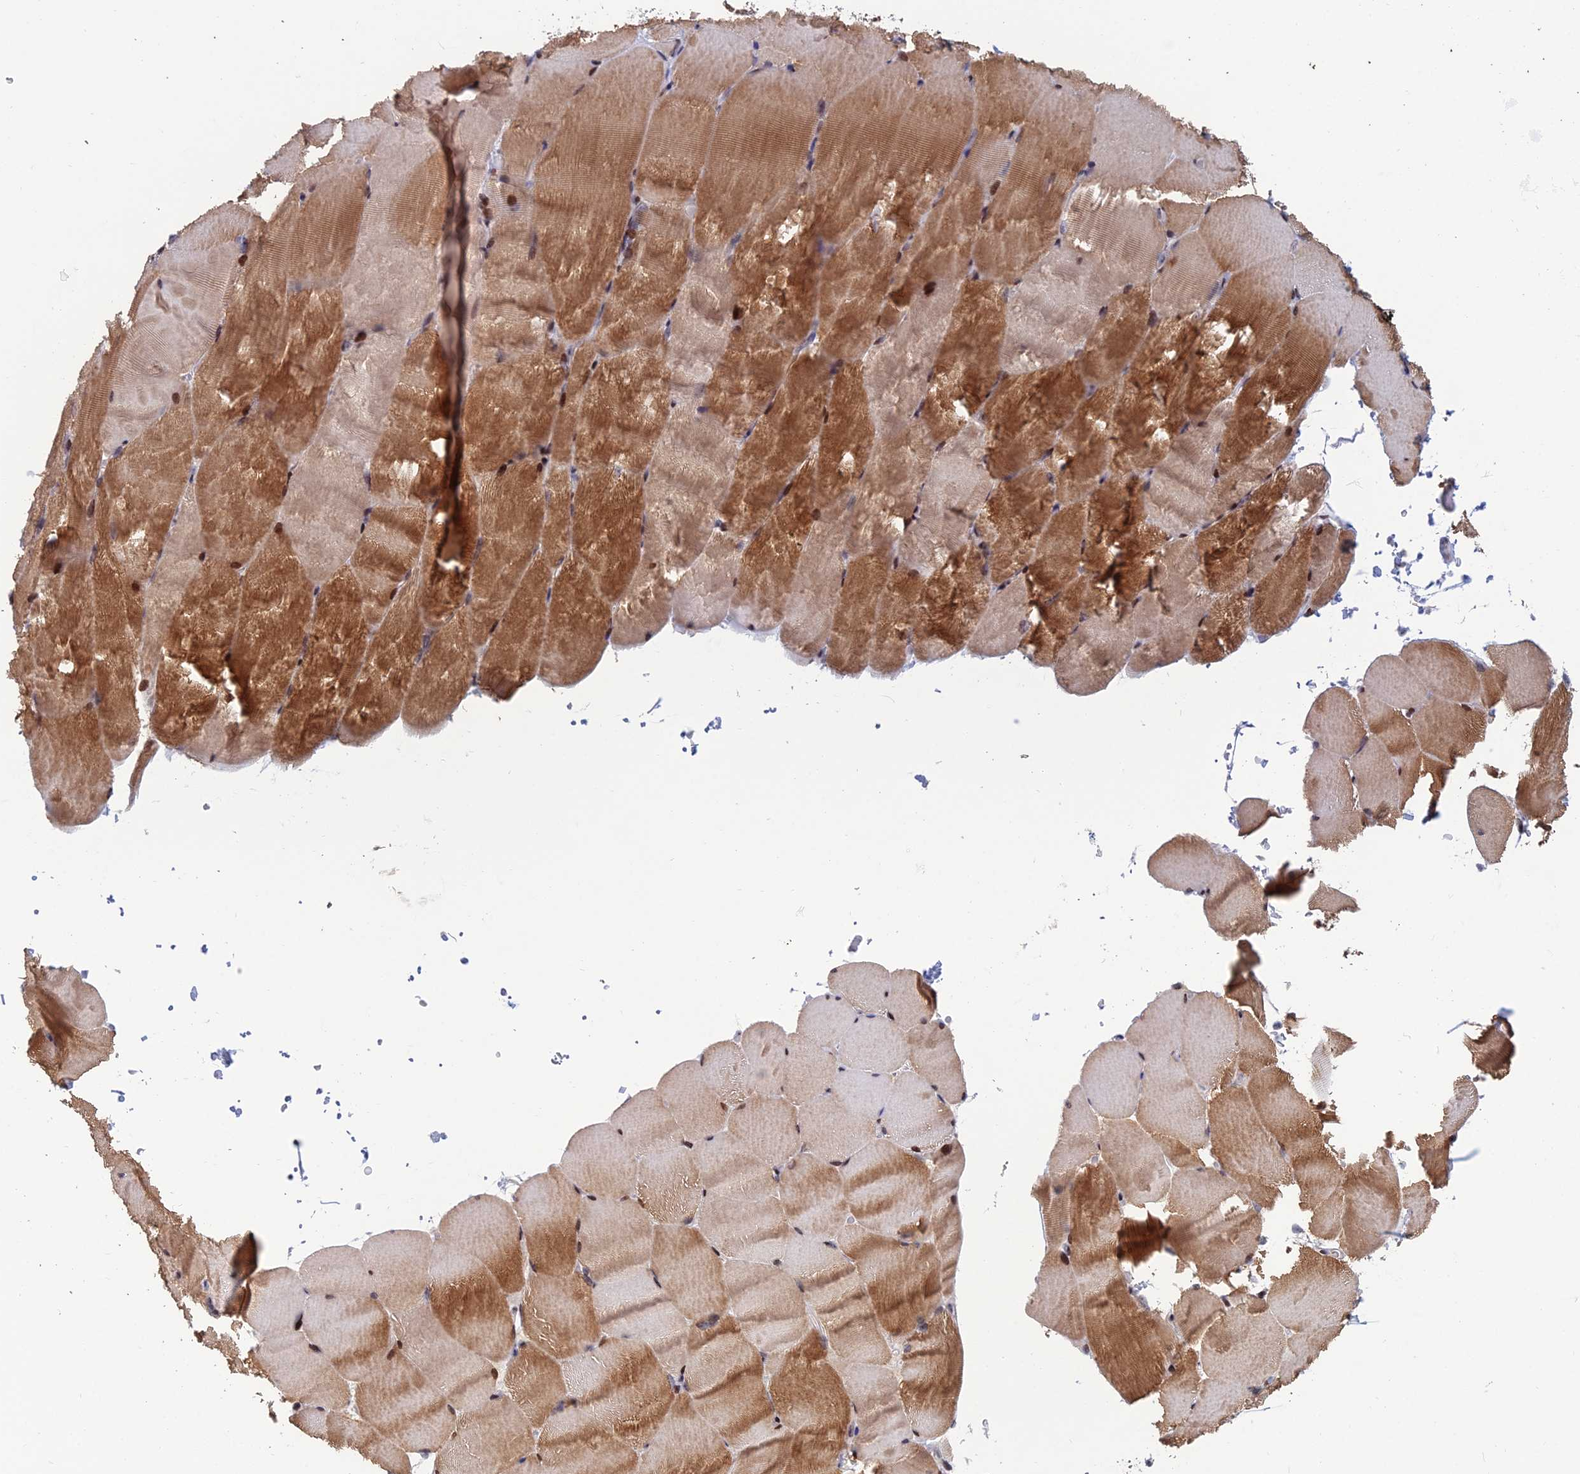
{"staining": {"intensity": "moderate", "quantity": "25%-75%", "location": "cytoplasmic/membranous,nuclear"}, "tissue": "skeletal muscle", "cell_type": "Myocytes", "image_type": "normal", "snomed": [{"axis": "morphology", "description": "Normal tissue, NOS"}, {"axis": "topography", "description": "Skeletal muscle"}, {"axis": "topography", "description": "Parathyroid gland"}], "caption": "Brown immunohistochemical staining in benign skeletal muscle displays moderate cytoplasmic/membranous,nuclear staining in approximately 25%-75% of myocytes. The protein of interest is stained brown, and the nuclei are stained in blue (DAB IHC with brightfield microscopy, high magnification).", "gene": "AFF3", "patient": {"sex": "female", "age": 37}}